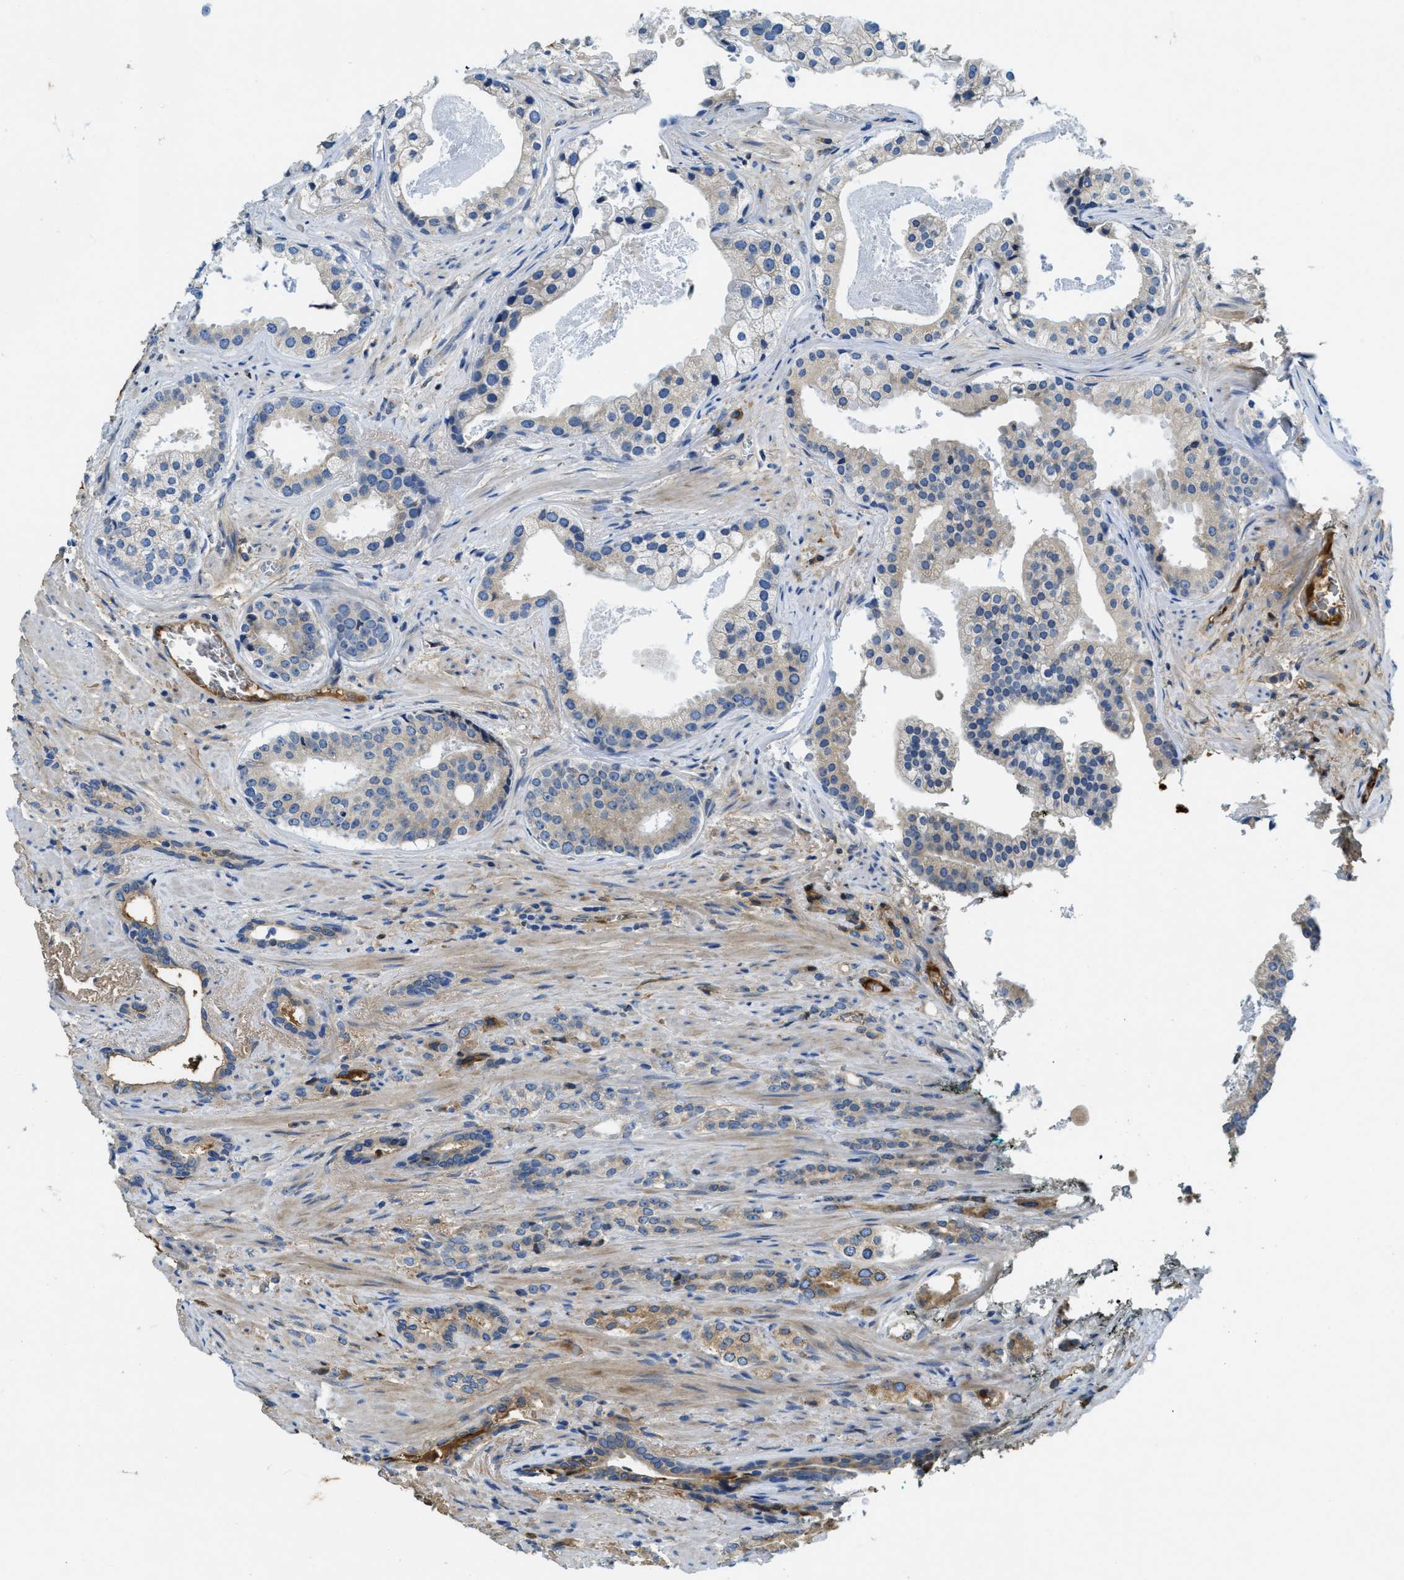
{"staining": {"intensity": "weak", "quantity": "<25%", "location": "cytoplasmic/membranous"}, "tissue": "prostate cancer", "cell_type": "Tumor cells", "image_type": "cancer", "snomed": [{"axis": "morphology", "description": "Adenocarcinoma, High grade"}, {"axis": "topography", "description": "Prostate"}], "caption": "Tumor cells are negative for brown protein staining in prostate high-grade adenocarcinoma.", "gene": "MPDU1", "patient": {"sex": "male", "age": 71}}